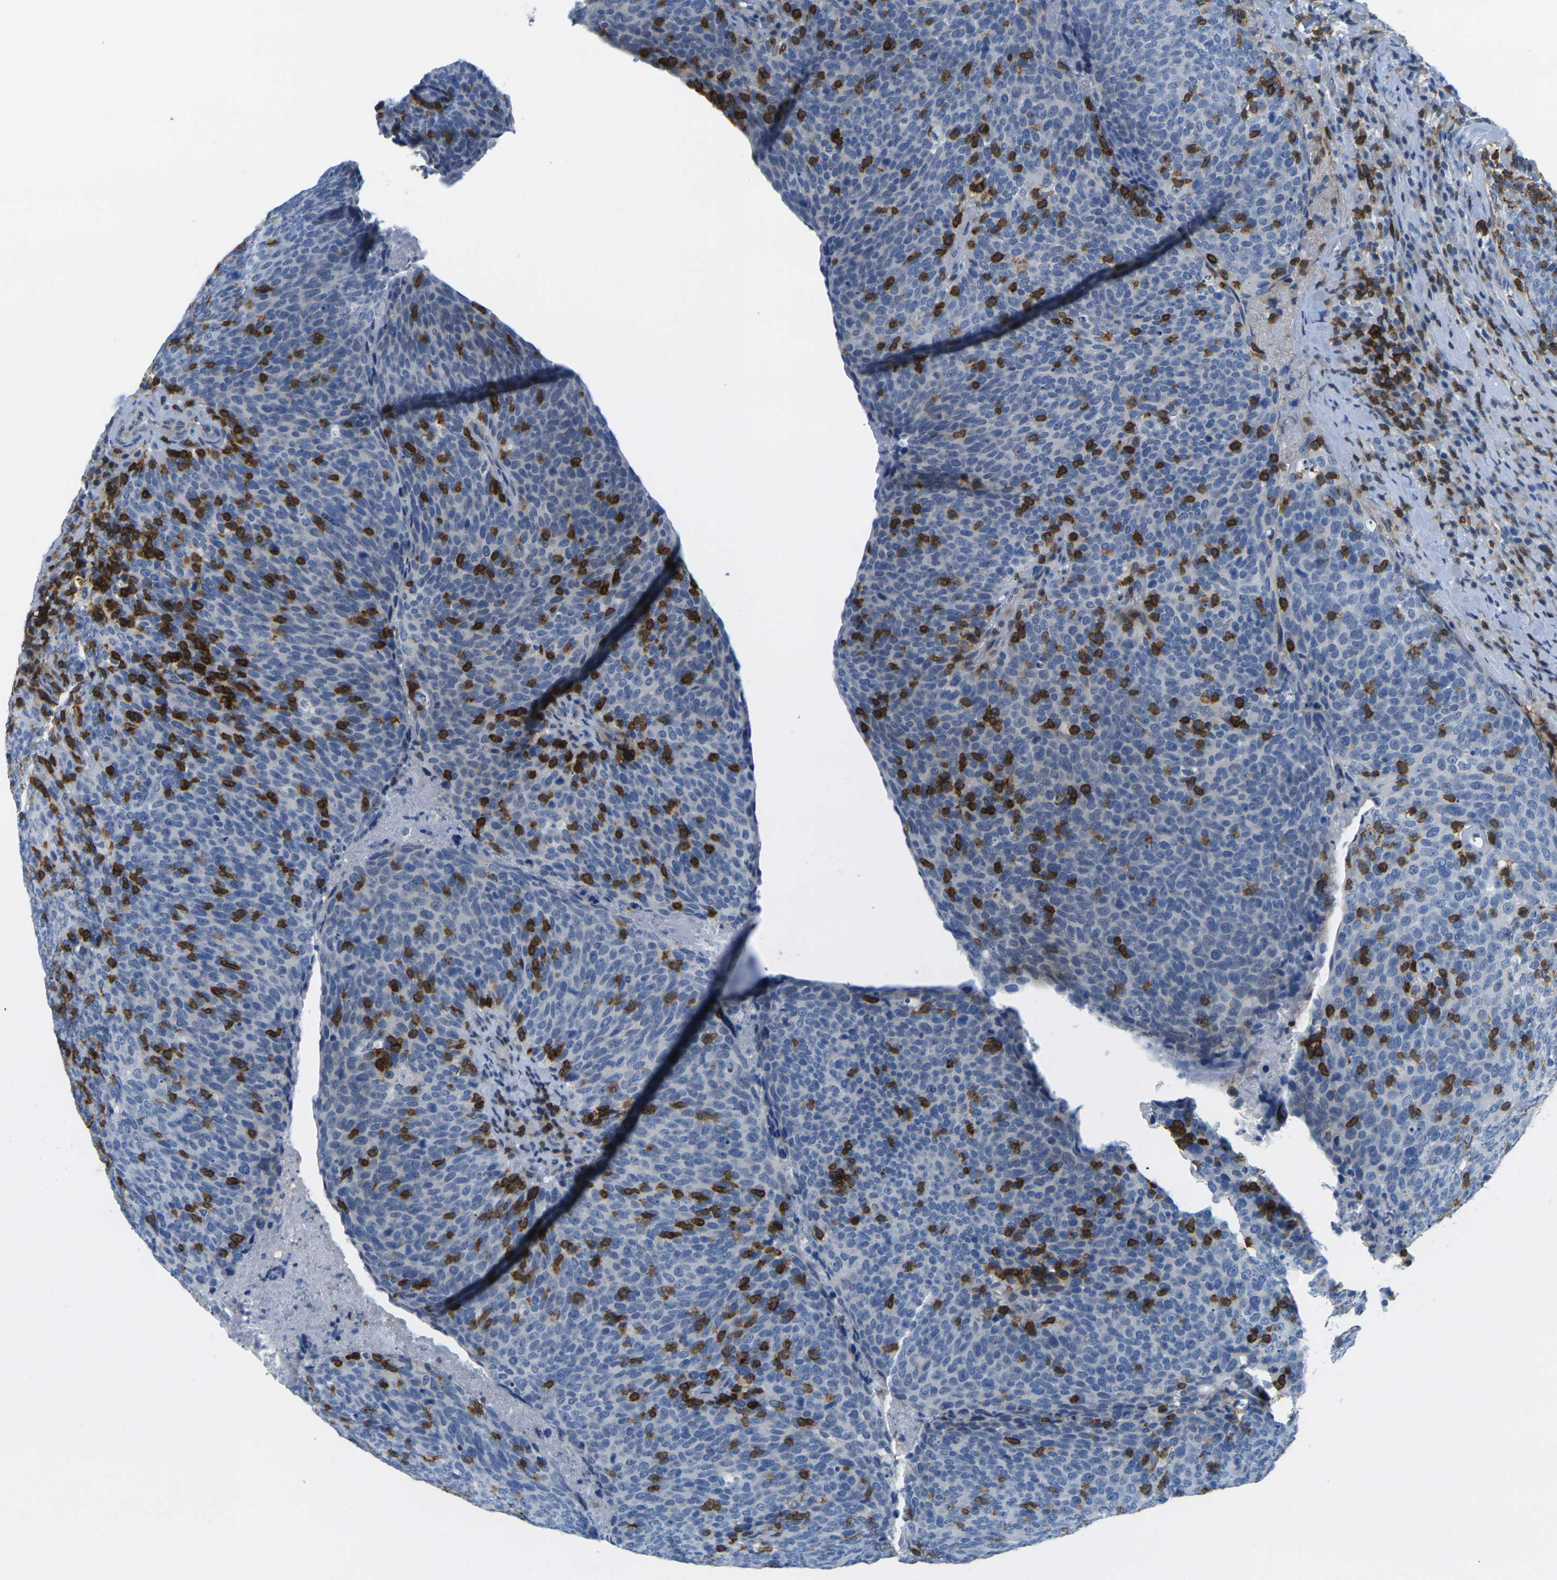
{"staining": {"intensity": "negative", "quantity": "none", "location": "none"}, "tissue": "head and neck cancer", "cell_type": "Tumor cells", "image_type": "cancer", "snomed": [{"axis": "morphology", "description": "Squamous cell carcinoma, NOS"}, {"axis": "morphology", "description": "Squamous cell carcinoma, metastatic, NOS"}, {"axis": "topography", "description": "Lymph node"}, {"axis": "topography", "description": "Head-Neck"}], "caption": "The immunohistochemistry (IHC) image has no significant positivity in tumor cells of head and neck cancer (squamous cell carcinoma) tissue.", "gene": "CD3D", "patient": {"sex": "male", "age": 62}}